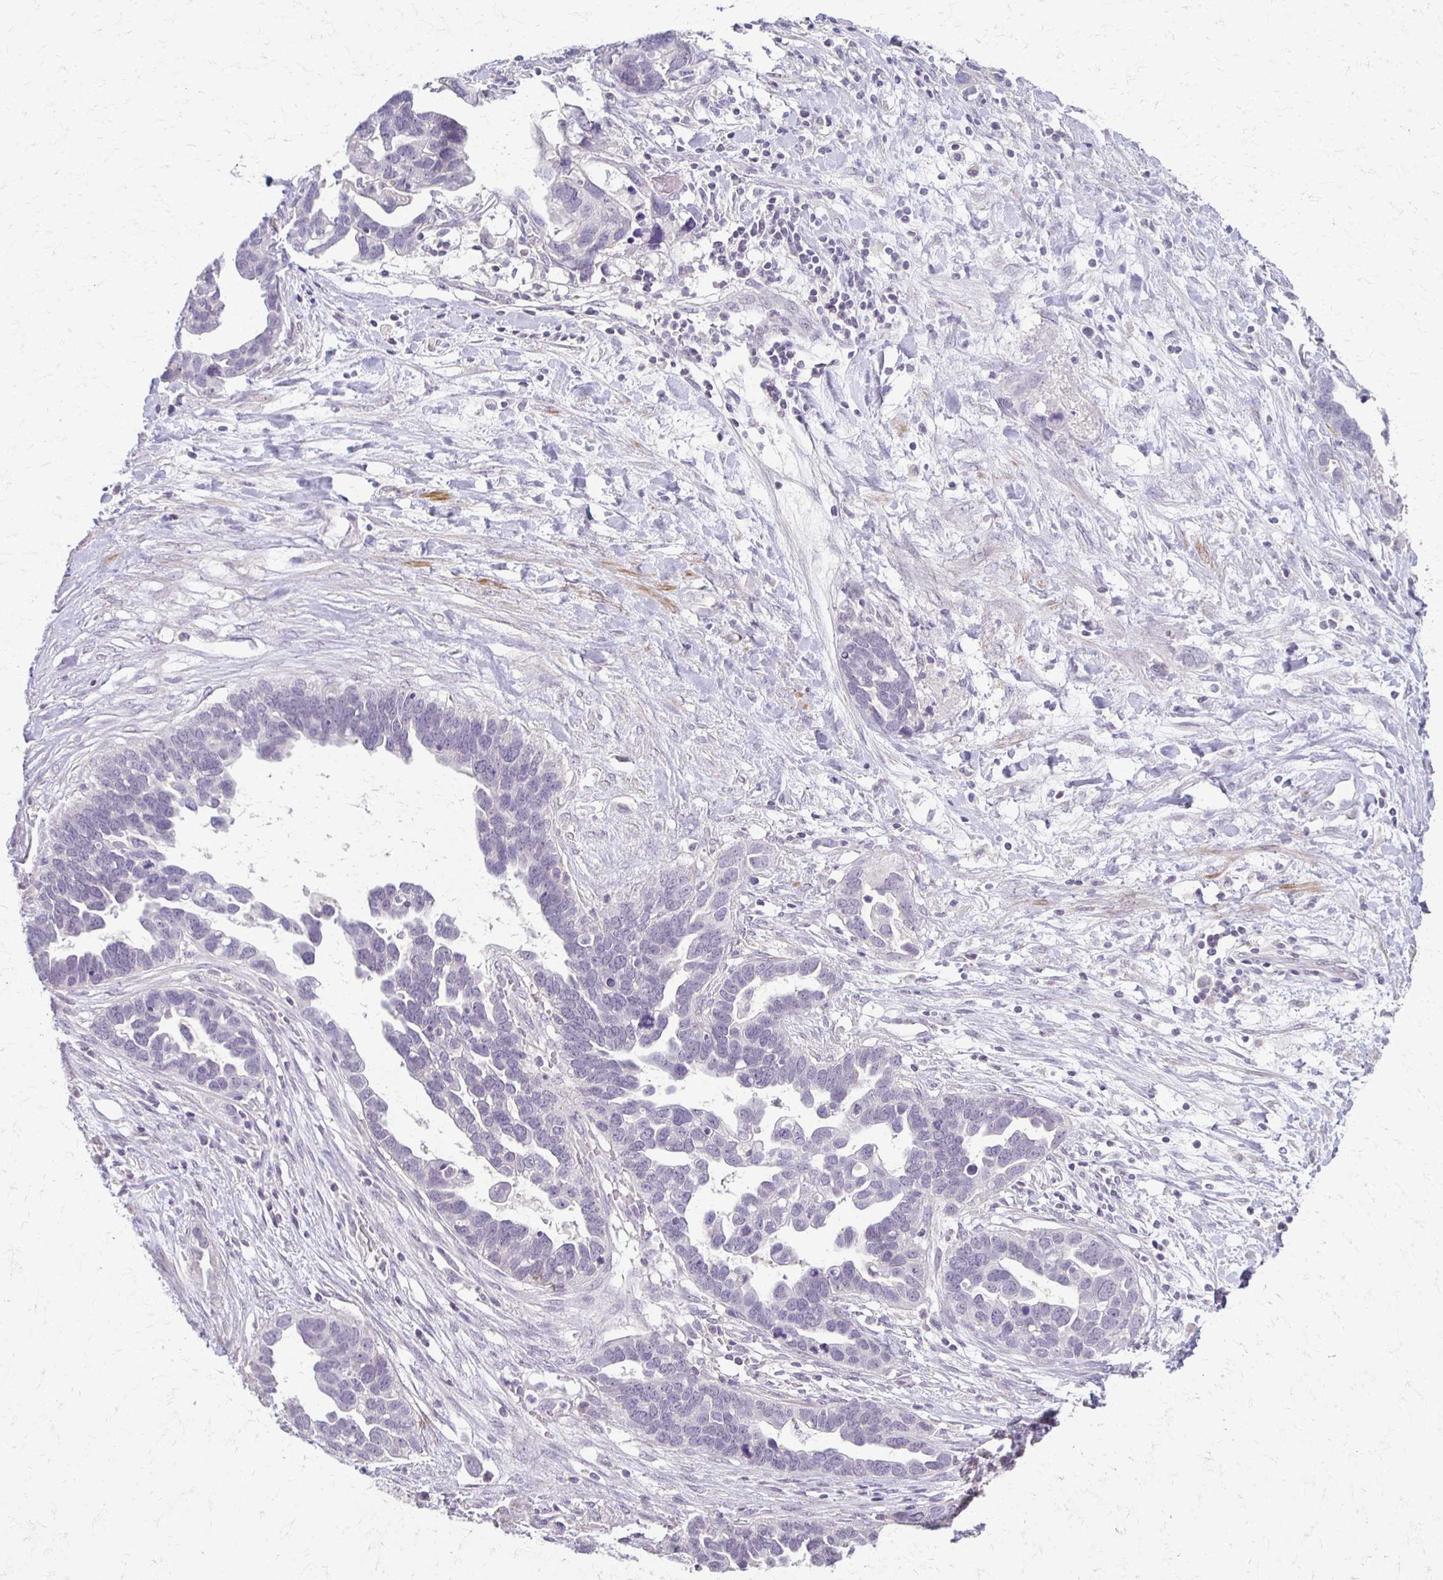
{"staining": {"intensity": "negative", "quantity": "none", "location": "none"}, "tissue": "ovarian cancer", "cell_type": "Tumor cells", "image_type": "cancer", "snomed": [{"axis": "morphology", "description": "Cystadenocarcinoma, serous, NOS"}, {"axis": "topography", "description": "Ovary"}], "caption": "Immunohistochemical staining of human ovarian cancer (serous cystadenocarcinoma) exhibits no significant staining in tumor cells.", "gene": "FOXO4", "patient": {"sex": "female", "age": 54}}